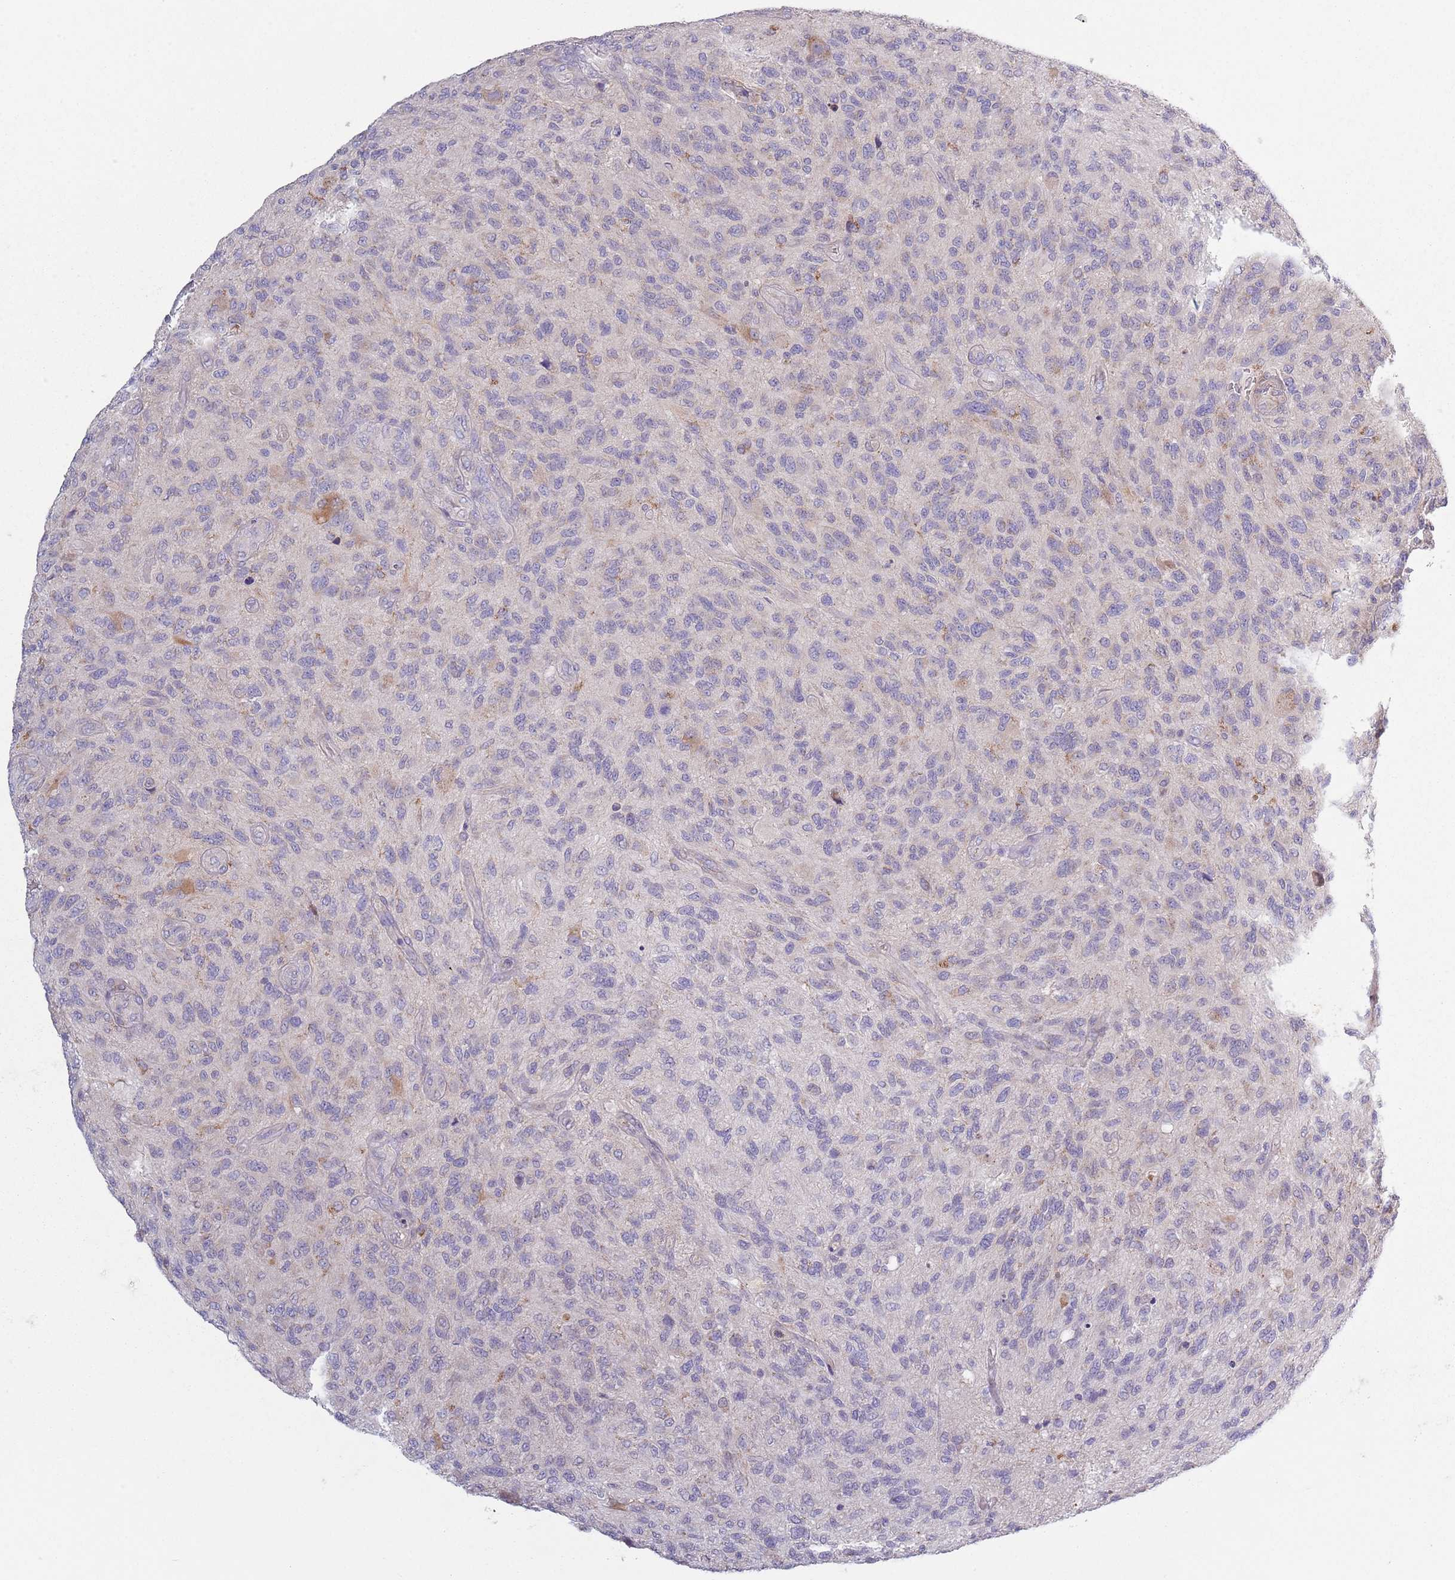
{"staining": {"intensity": "weak", "quantity": "<25%", "location": "cytoplasmic/membranous"}, "tissue": "glioma", "cell_type": "Tumor cells", "image_type": "cancer", "snomed": [{"axis": "morphology", "description": "Glioma, malignant, High grade"}, {"axis": "topography", "description": "Brain"}], "caption": "A micrograph of glioma stained for a protein demonstrates no brown staining in tumor cells.", "gene": "COQ5", "patient": {"sex": "male", "age": 47}}